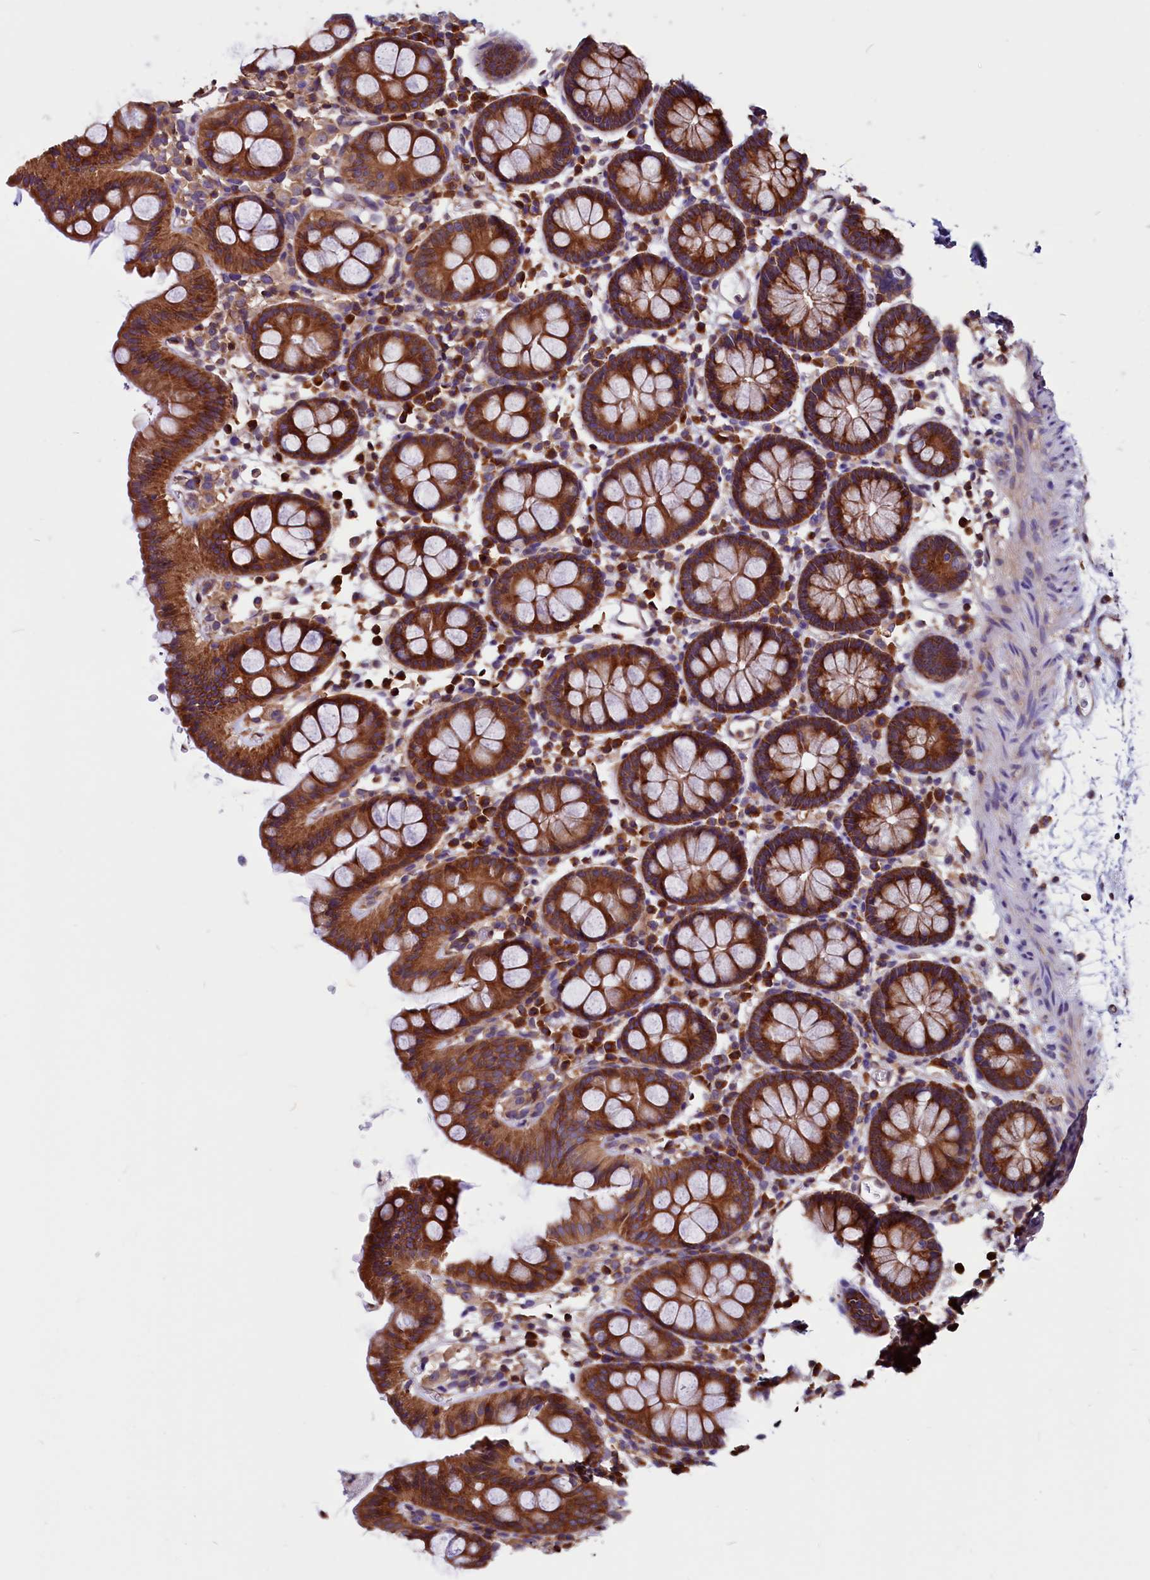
{"staining": {"intensity": "weak", "quantity": "25%-75%", "location": "cytoplasmic/membranous"}, "tissue": "colon", "cell_type": "Endothelial cells", "image_type": "normal", "snomed": [{"axis": "morphology", "description": "Normal tissue, NOS"}, {"axis": "topography", "description": "Colon"}], "caption": "The immunohistochemical stain shows weak cytoplasmic/membranous positivity in endothelial cells of benign colon. (Stains: DAB (3,3'-diaminobenzidine) in brown, nuclei in blue, Microscopy: brightfield microscopy at high magnification).", "gene": "EIF3G", "patient": {"sex": "male", "age": 75}}